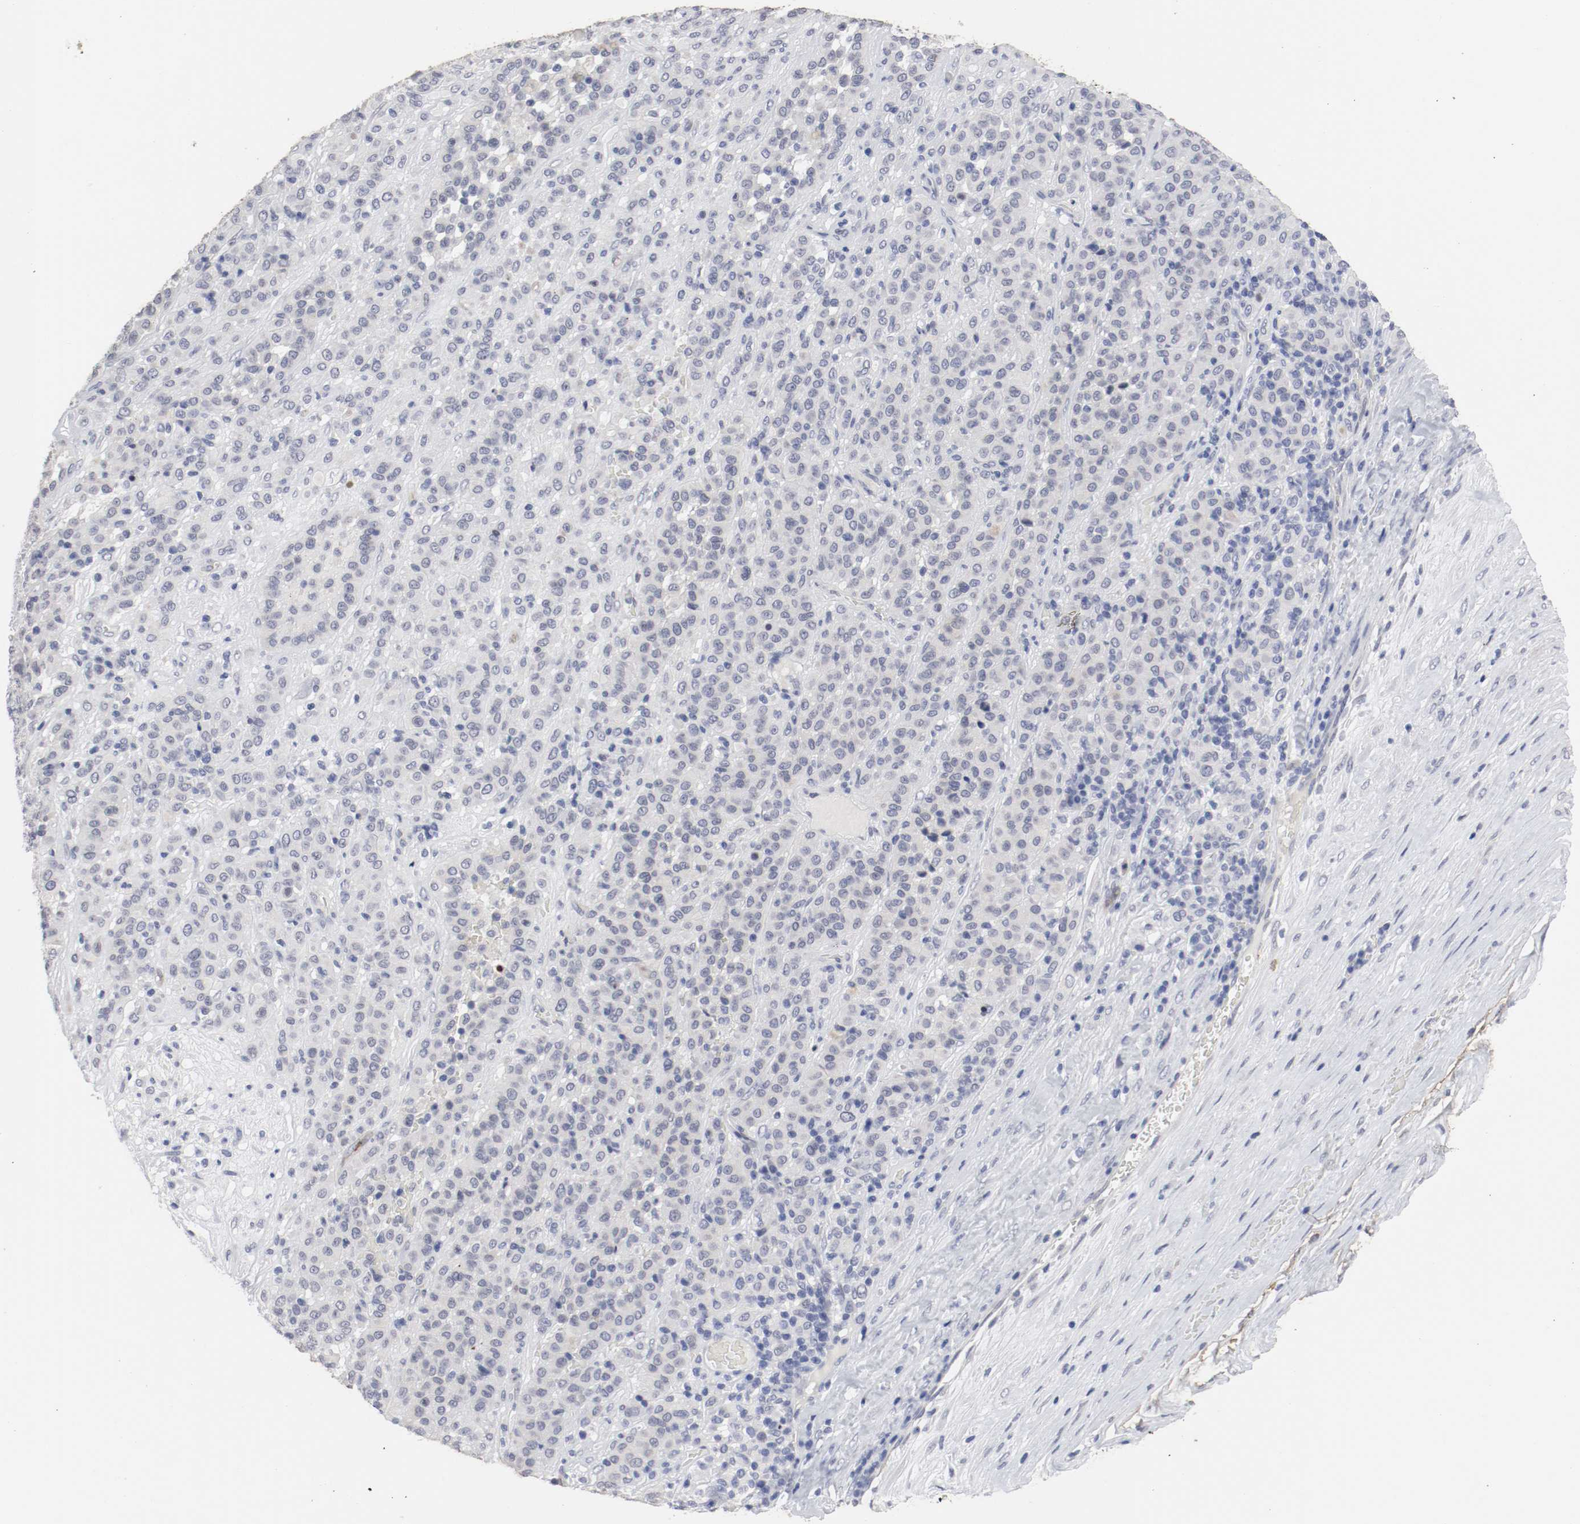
{"staining": {"intensity": "negative", "quantity": "none", "location": "none"}, "tissue": "melanoma", "cell_type": "Tumor cells", "image_type": "cancer", "snomed": [{"axis": "morphology", "description": "Malignant melanoma, Metastatic site"}, {"axis": "topography", "description": "Pancreas"}], "caption": "Photomicrograph shows no protein positivity in tumor cells of melanoma tissue. (Brightfield microscopy of DAB immunohistochemistry at high magnification).", "gene": "KIT", "patient": {"sex": "female", "age": 30}}